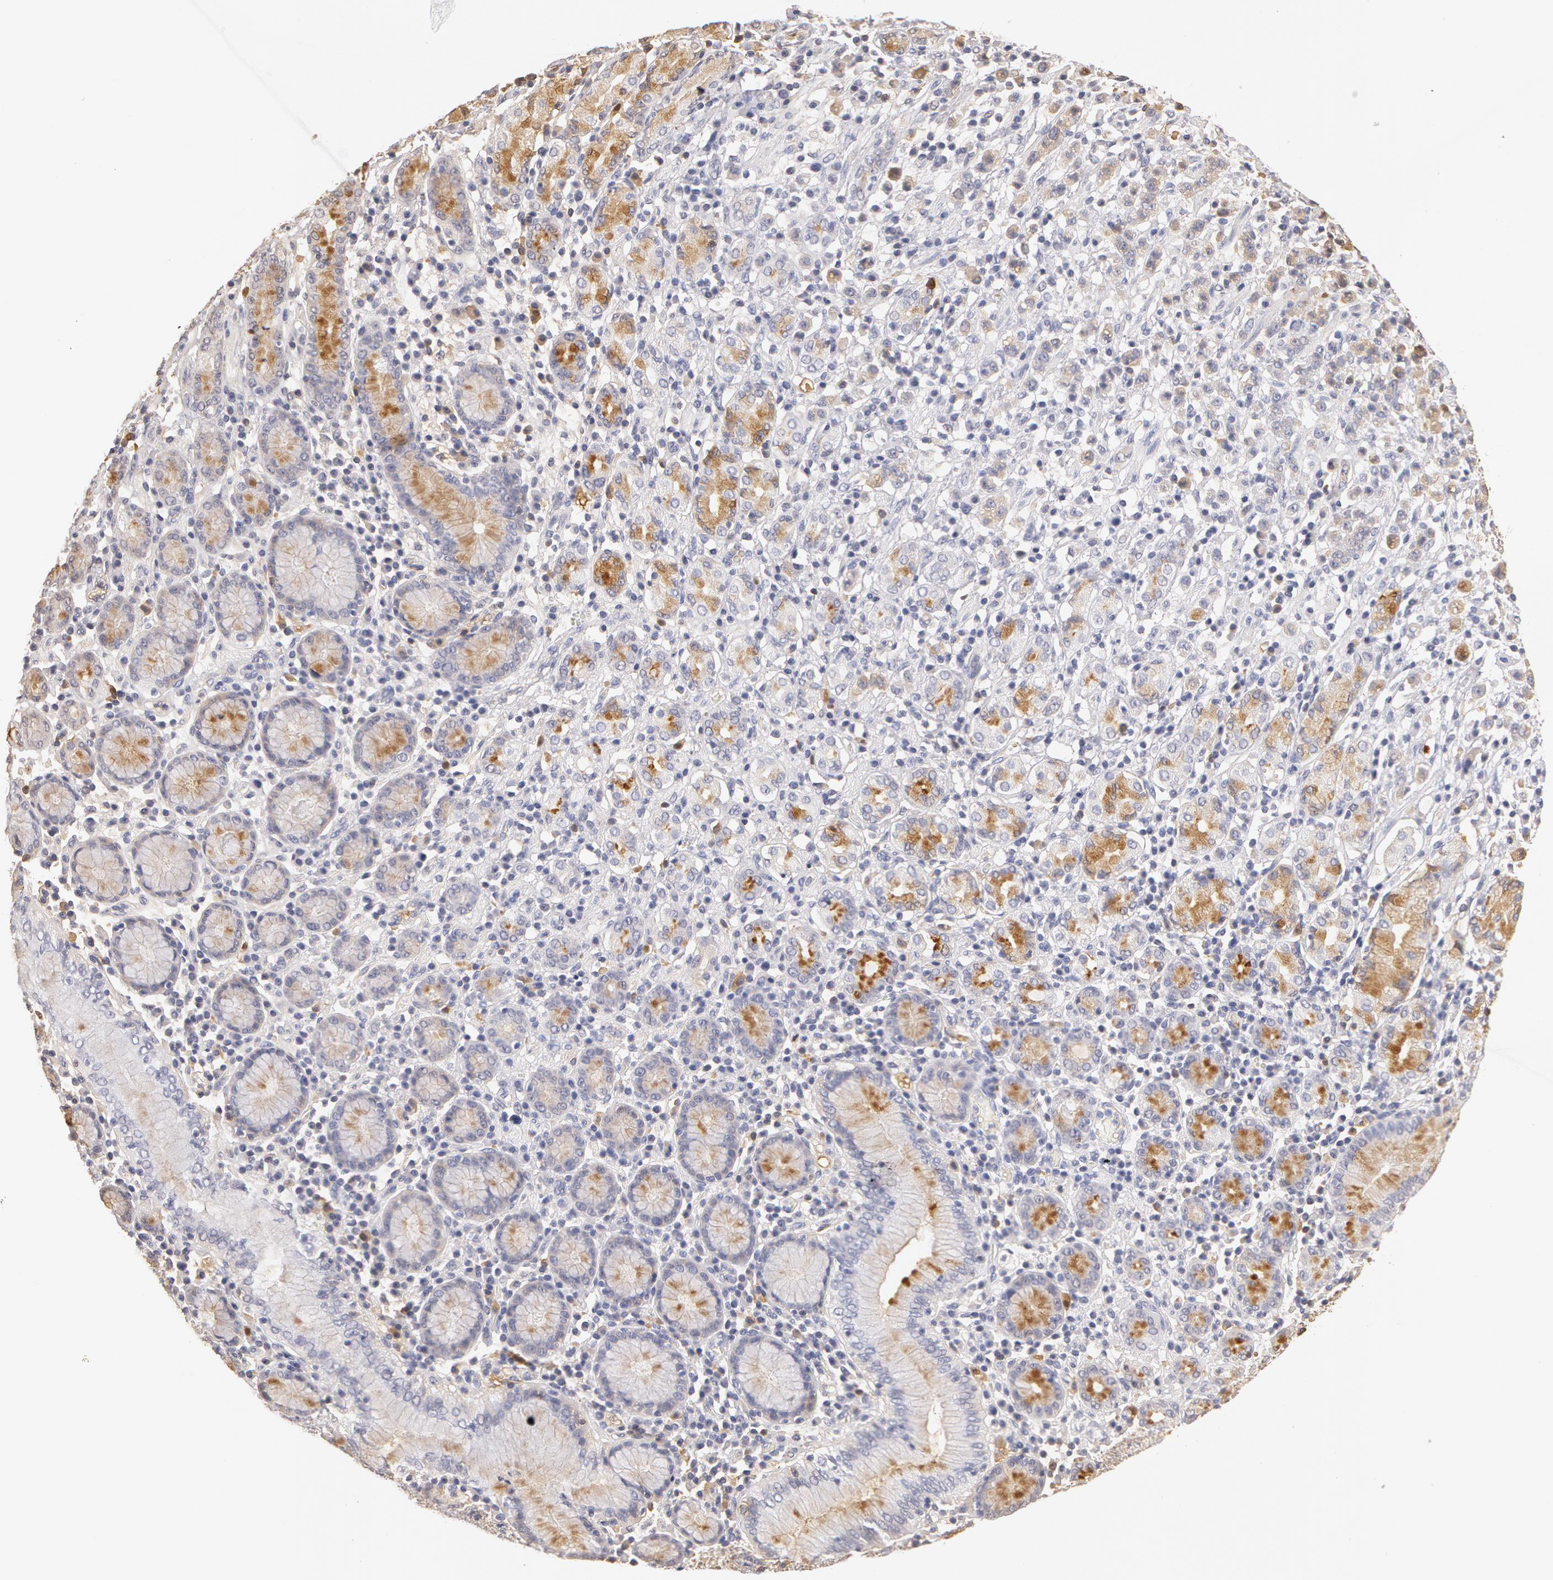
{"staining": {"intensity": "weak", "quantity": "25%-75%", "location": "cytoplasmic/membranous"}, "tissue": "stomach cancer", "cell_type": "Tumor cells", "image_type": "cancer", "snomed": [{"axis": "morphology", "description": "Adenocarcinoma, NOS"}, {"axis": "topography", "description": "Stomach, lower"}], "caption": "The immunohistochemical stain shows weak cytoplasmic/membranous staining in tumor cells of stomach cancer (adenocarcinoma) tissue.", "gene": "TF", "patient": {"sex": "male", "age": 88}}